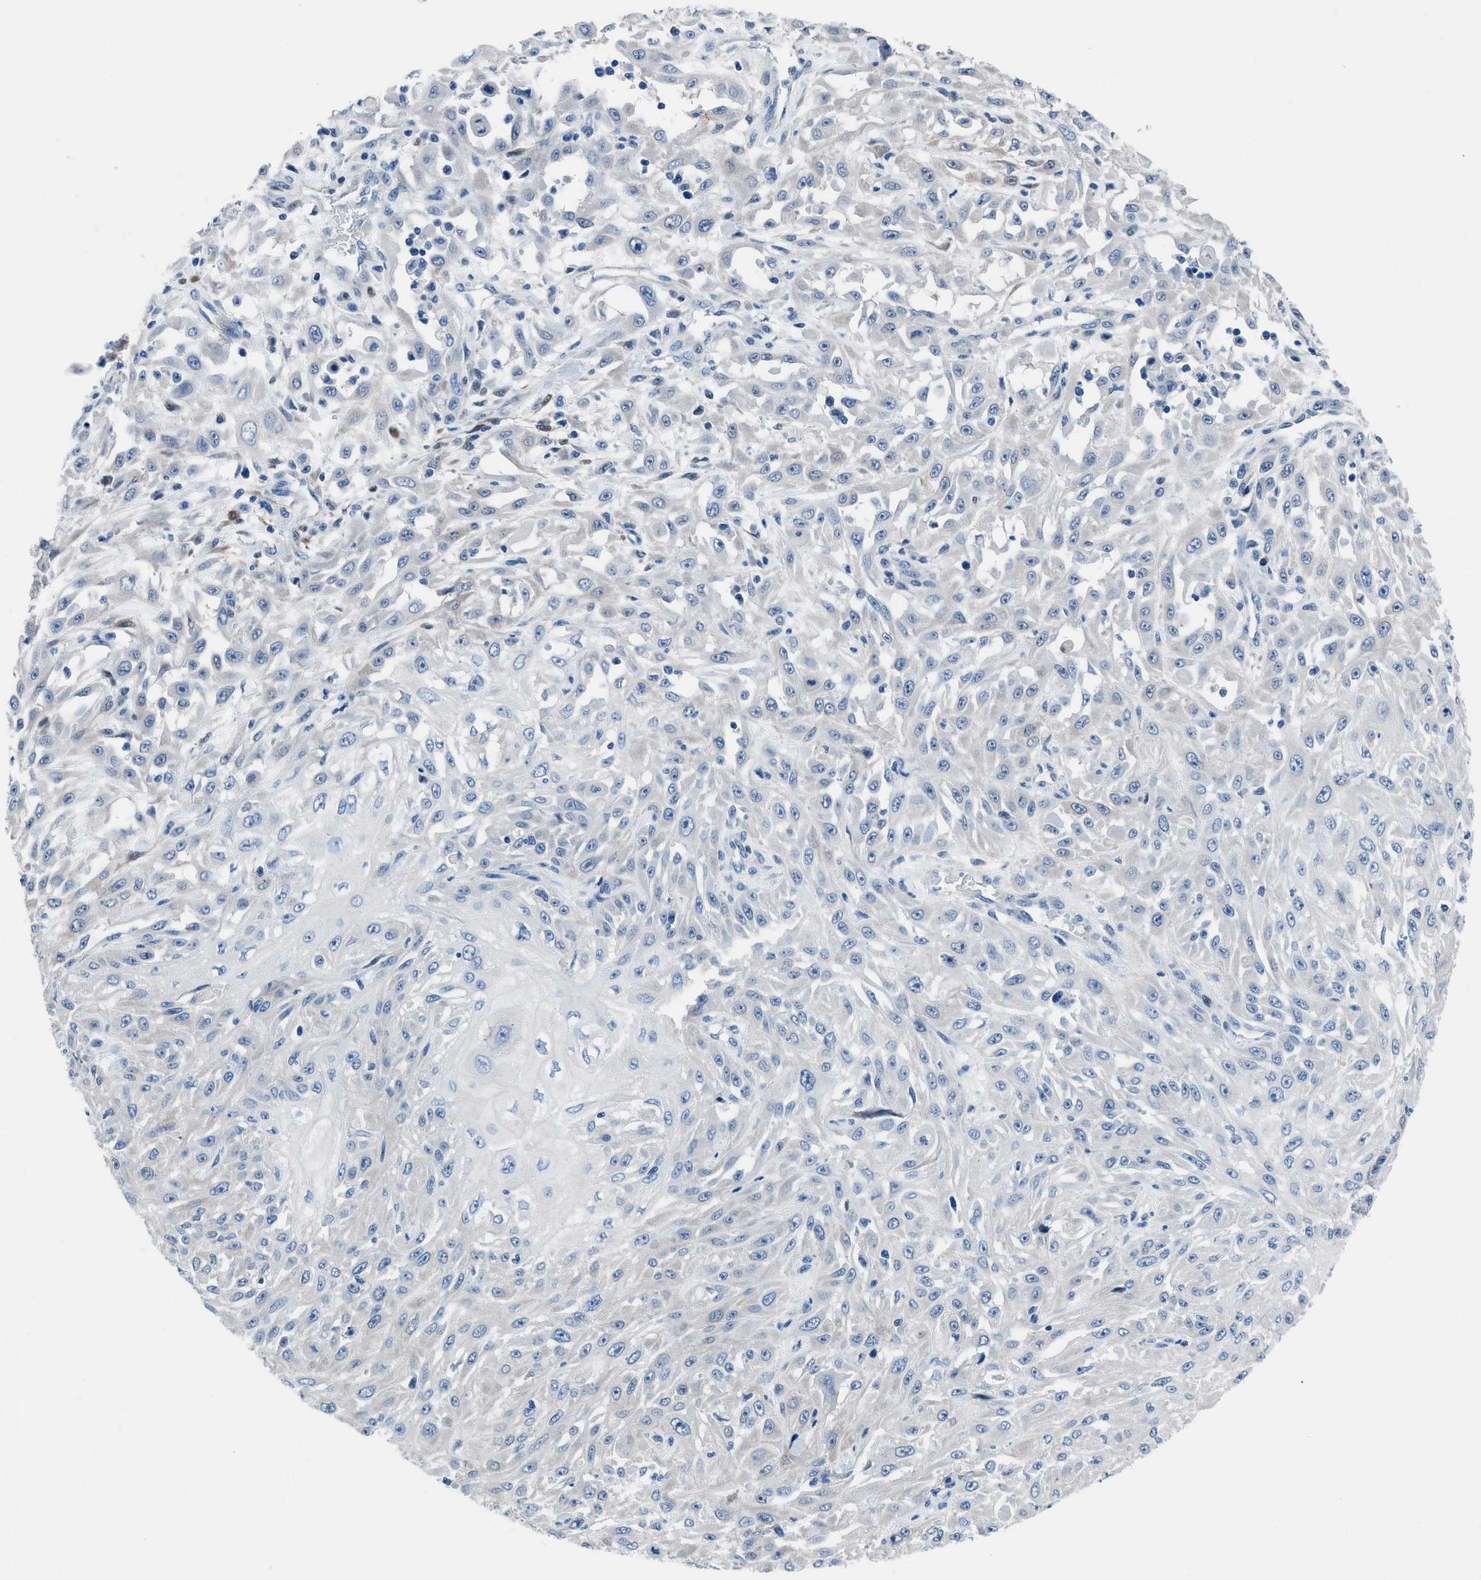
{"staining": {"intensity": "negative", "quantity": "none", "location": "none"}, "tissue": "skin cancer", "cell_type": "Tumor cells", "image_type": "cancer", "snomed": [{"axis": "morphology", "description": "Squamous cell carcinoma, NOS"}, {"axis": "morphology", "description": "Squamous cell carcinoma, metastatic, NOS"}, {"axis": "topography", "description": "Skin"}, {"axis": "topography", "description": "Lymph node"}], "caption": "Human skin cancer (squamous cell carcinoma) stained for a protein using IHC demonstrates no positivity in tumor cells.", "gene": "UAP1", "patient": {"sex": "male", "age": 75}}